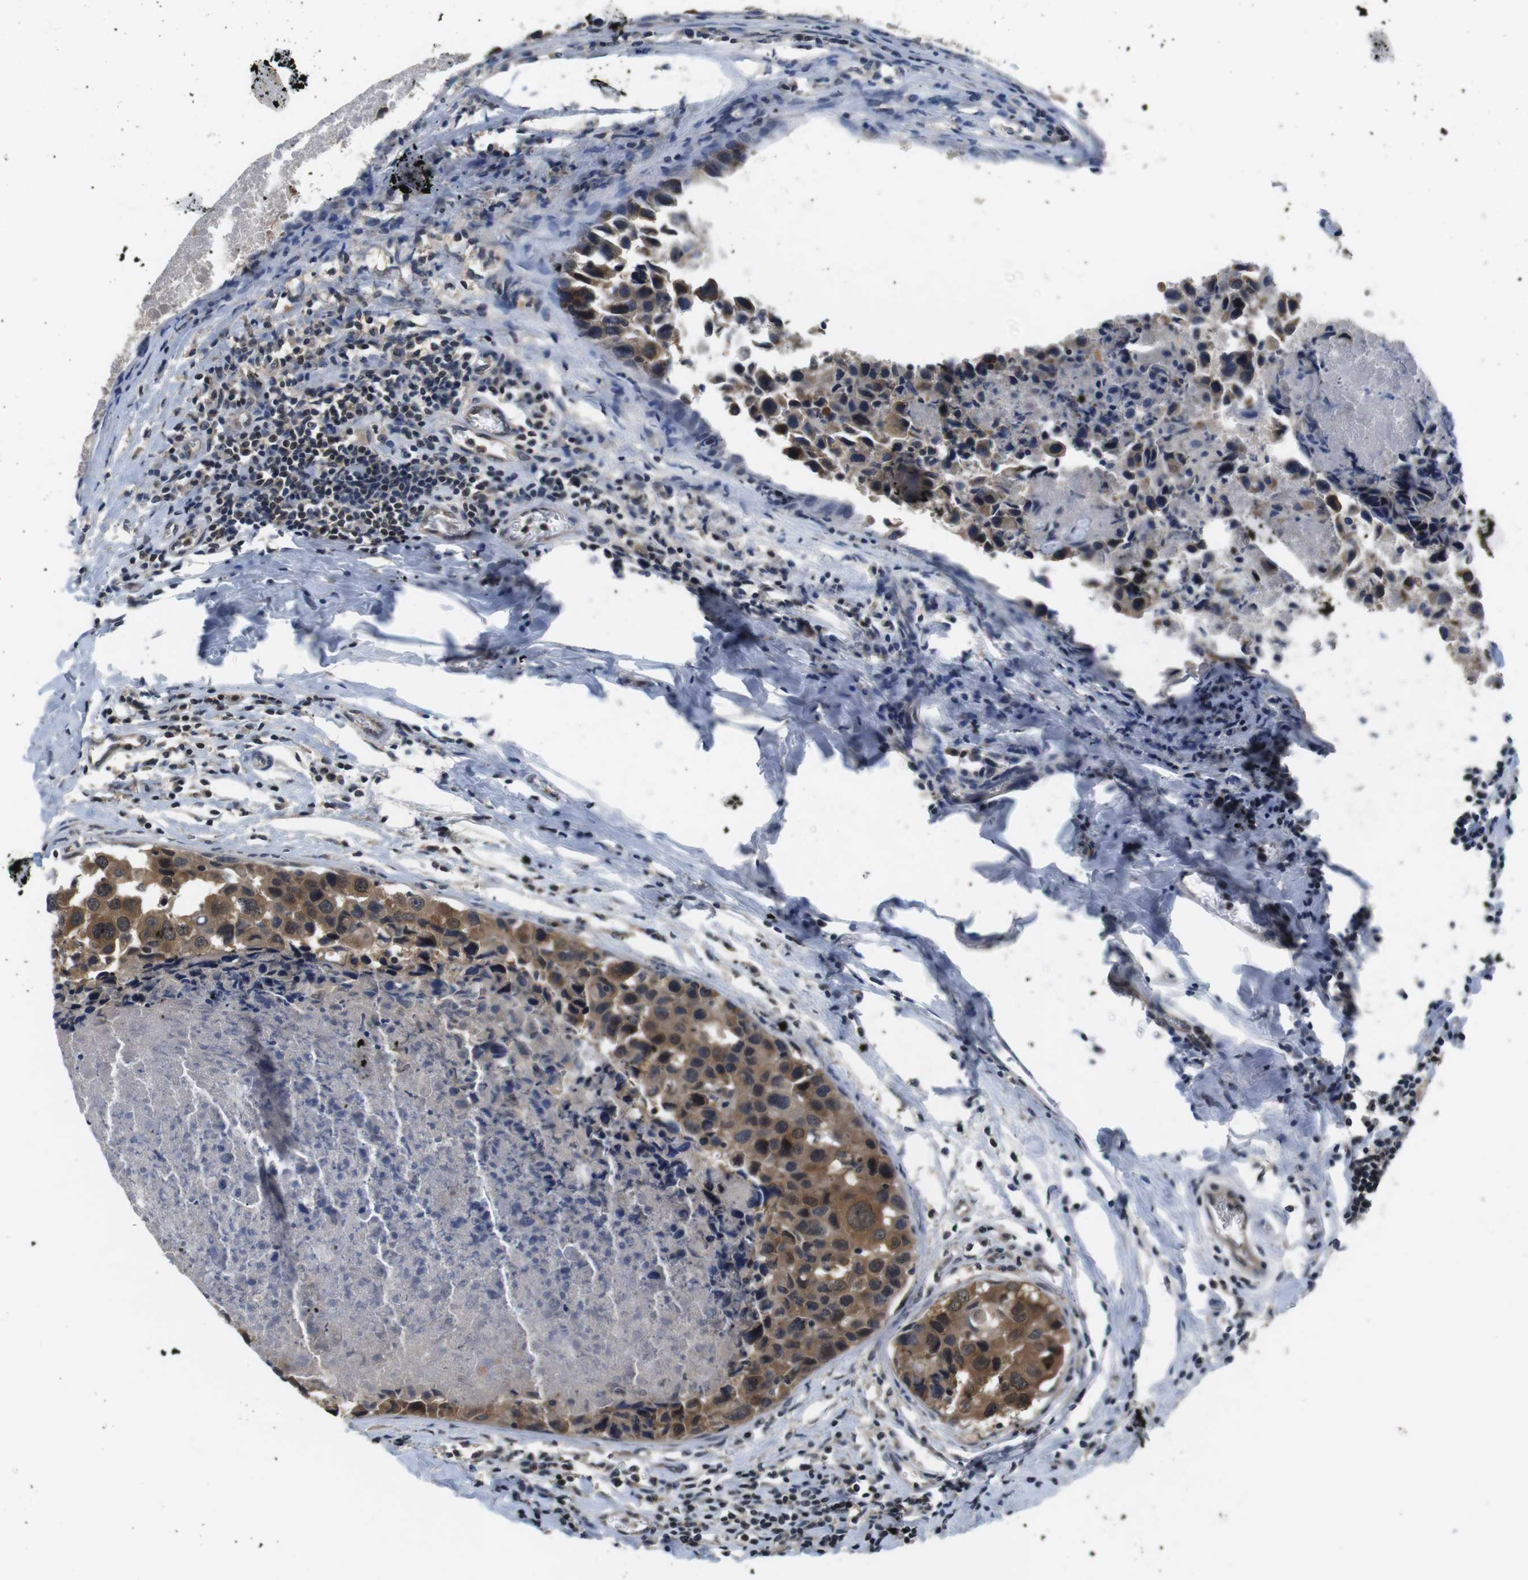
{"staining": {"intensity": "strong", "quantity": ">75%", "location": "cytoplasmic/membranous,nuclear"}, "tissue": "breast cancer", "cell_type": "Tumor cells", "image_type": "cancer", "snomed": [{"axis": "morphology", "description": "Duct carcinoma"}, {"axis": "topography", "description": "Breast"}], "caption": "Immunohistochemistry (IHC) micrograph of neoplastic tissue: human breast cancer (infiltrating ductal carcinoma) stained using immunohistochemistry (IHC) exhibits high levels of strong protein expression localized specifically in the cytoplasmic/membranous and nuclear of tumor cells, appearing as a cytoplasmic/membranous and nuclear brown color.", "gene": "FADD", "patient": {"sex": "female", "age": 27}}